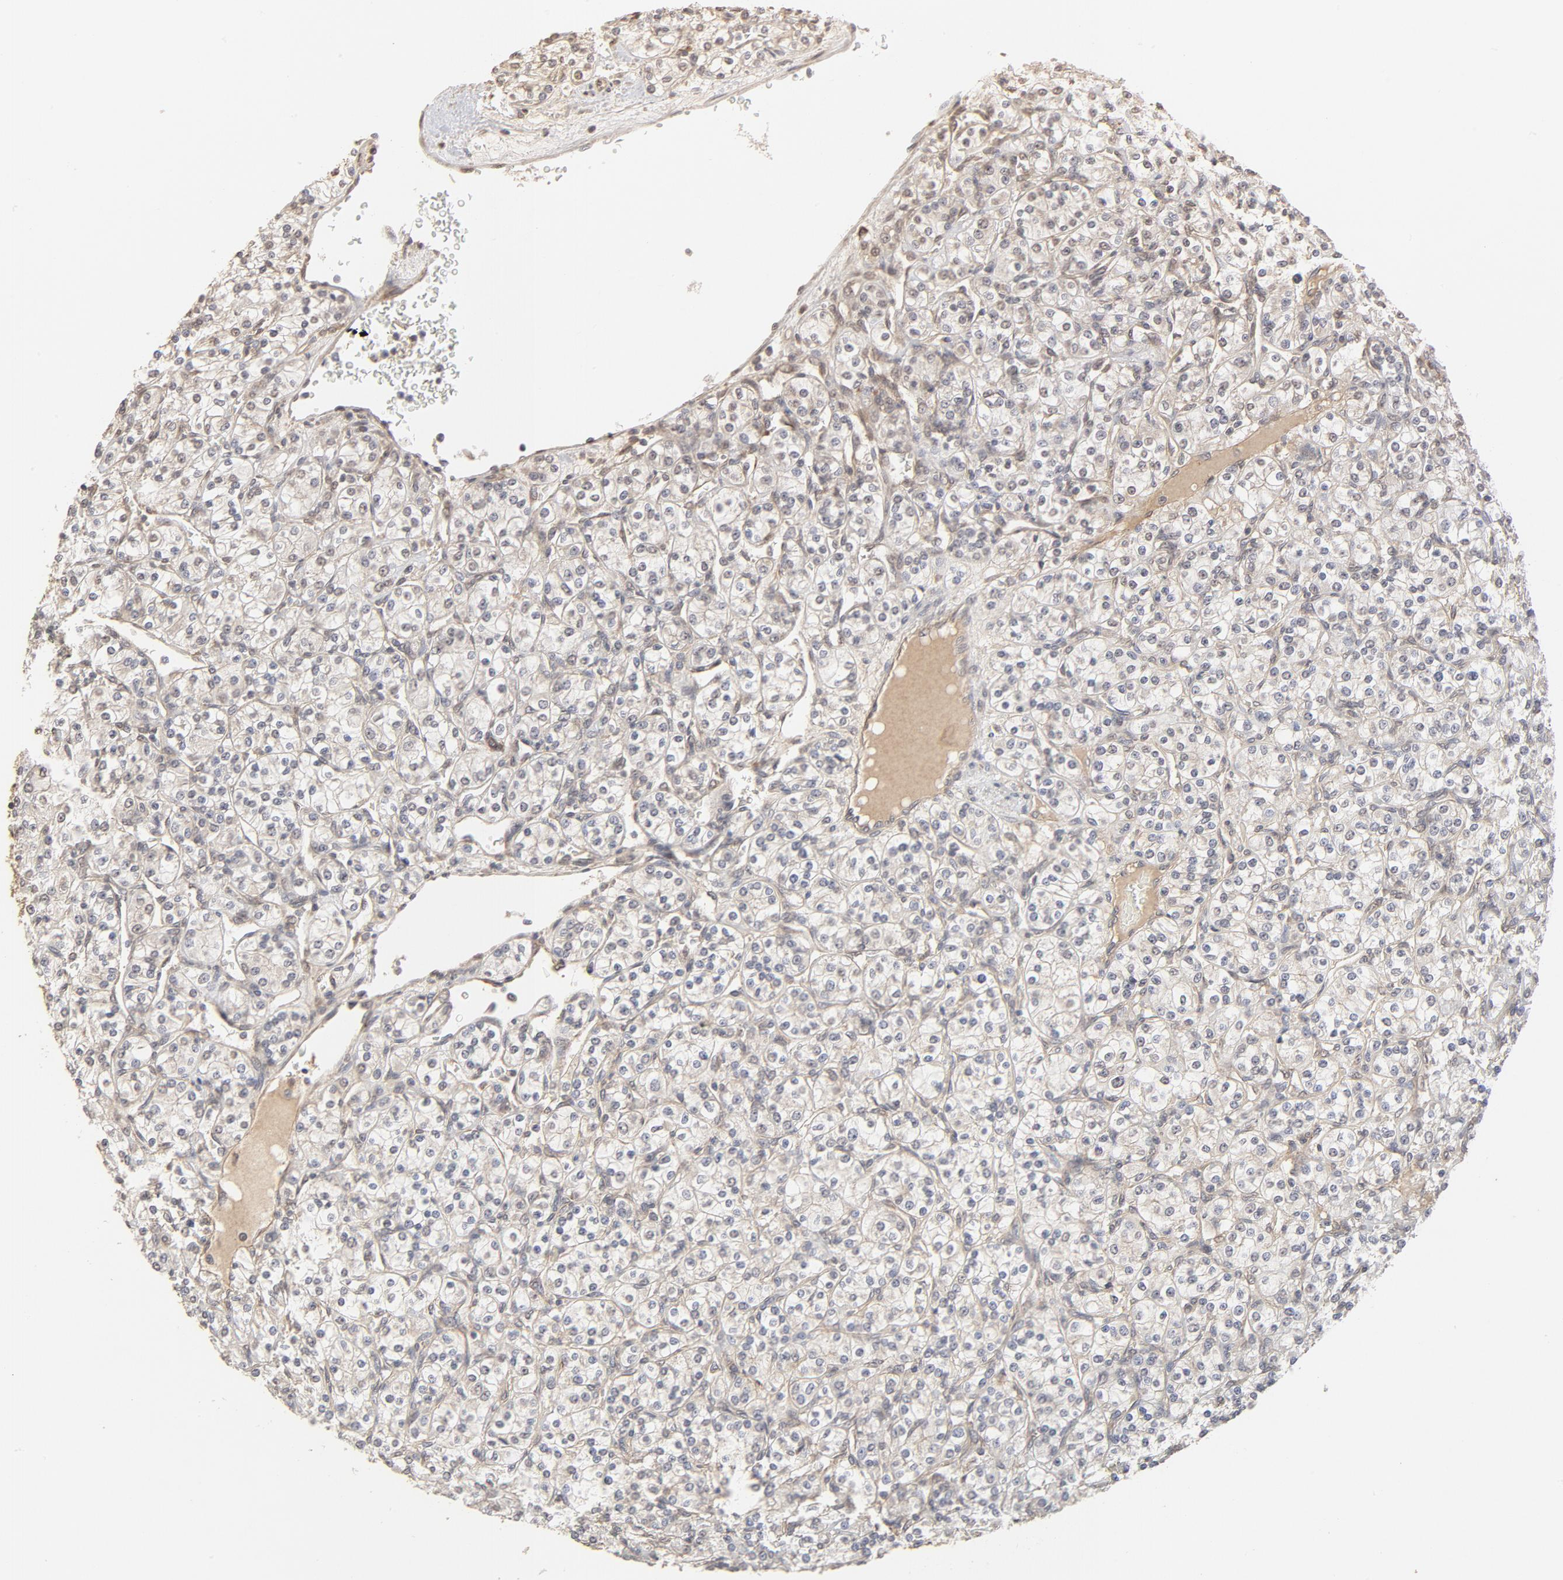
{"staining": {"intensity": "weak", "quantity": "25%-75%", "location": "cytoplasmic/membranous"}, "tissue": "renal cancer", "cell_type": "Tumor cells", "image_type": "cancer", "snomed": [{"axis": "morphology", "description": "Adenocarcinoma, NOS"}, {"axis": "topography", "description": "Kidney"}], "caption": "Immunohistochemistry histopathology image of neoplastic tissue: human renal cancer stained using IHC displays low levels of weak protein expression localized specifically in the cytoplasmic/membranous of tumor cells, appearing as a cytoplasmic/membranous brown color.", "gene": "IL3RA", "patient": {"sex": "male", "age": 77}}